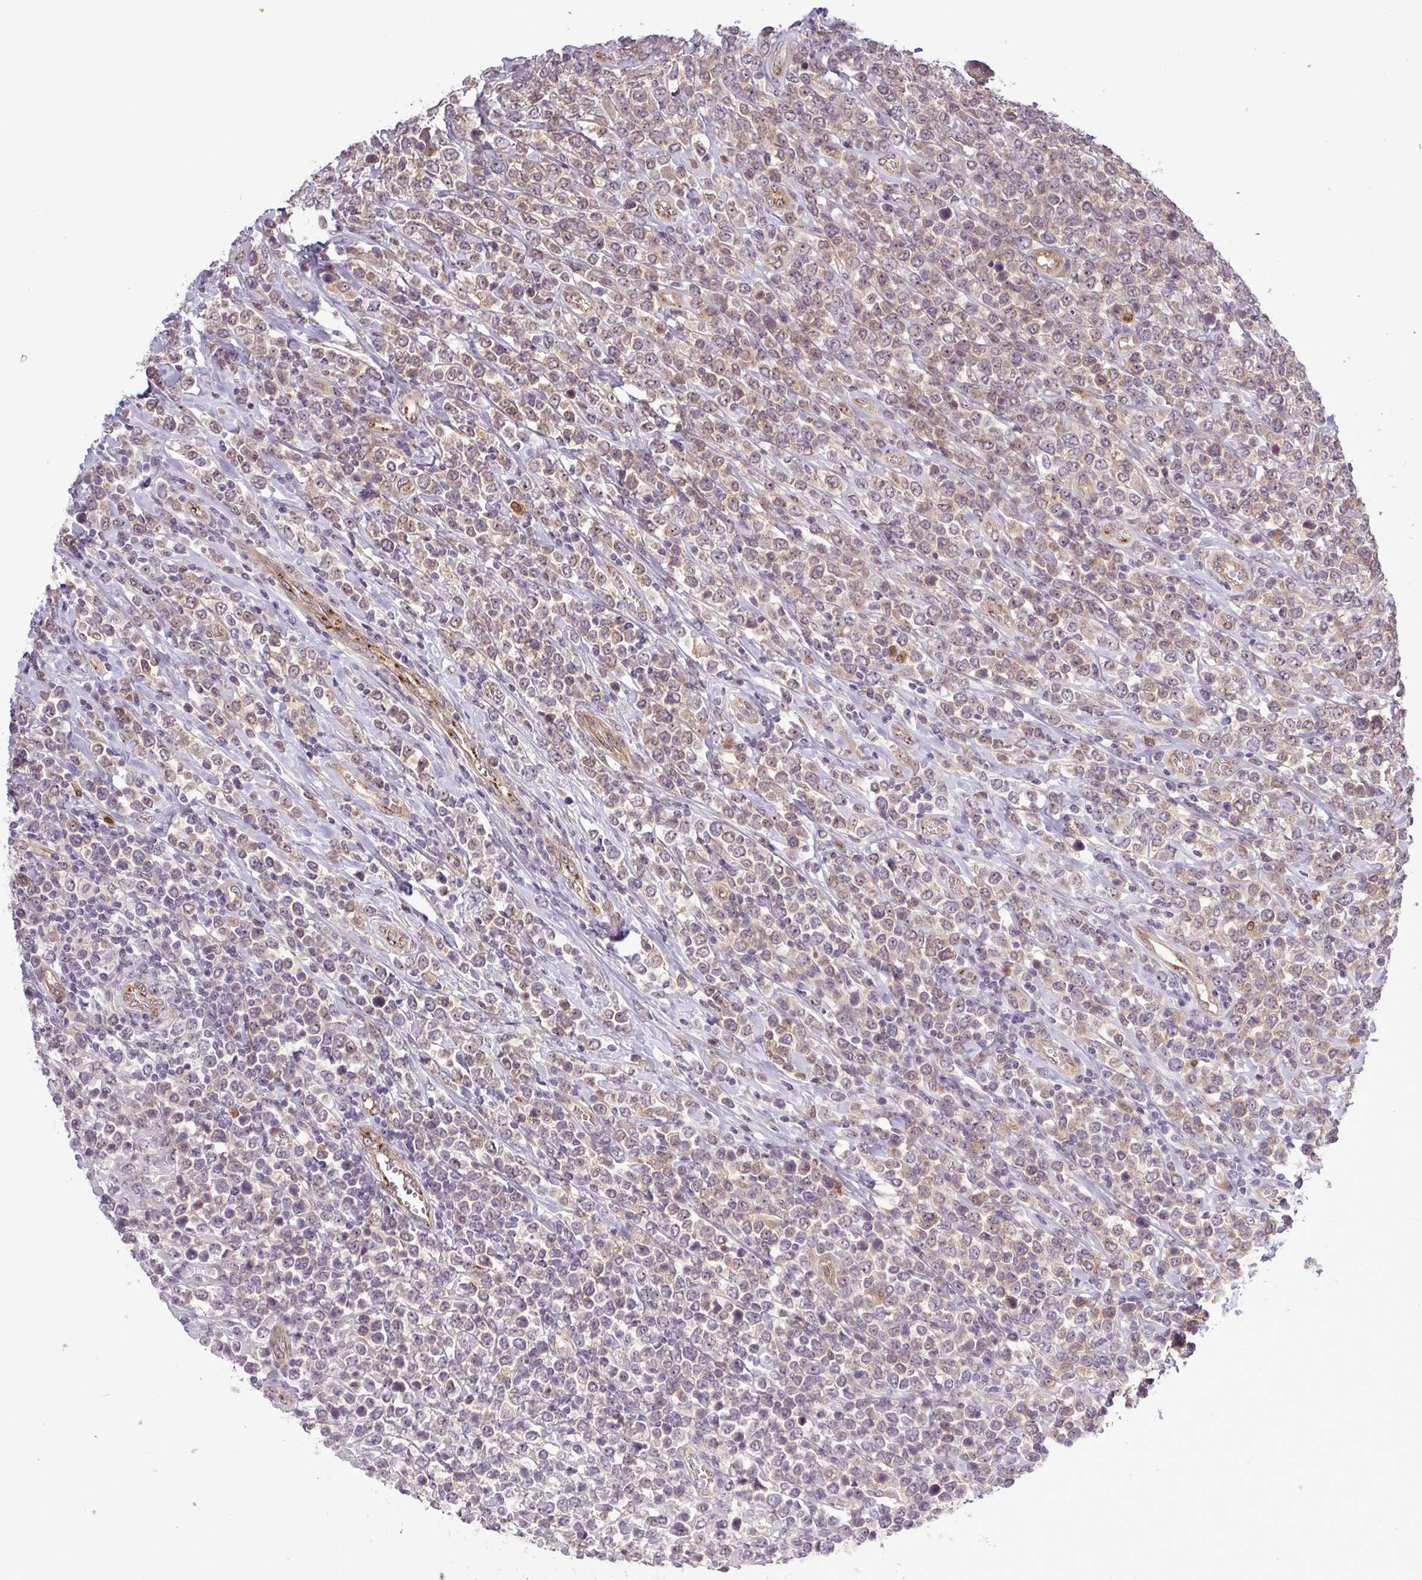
{"staining": {"intensity": "negative", "quantity": "none", "location": "none"}, "tissue": "lymphoma", "cell_type": "Tumor cells", "image_type": "cancer", "snomed": [{"axis": "morphology", "description": "Malignant lymphoma, non-Hodgkin's type, High grade"}, {"axis": "topography", "description": "Soft tissue"}], "caption": "Malignant lymphoma, non-Hodgkin's type (high-grade) was stained to show a protein in brown. There is no significant staining in tumor cells.", "gene": "PCDH1", "patient": {"sex": "female", "age": 56}}